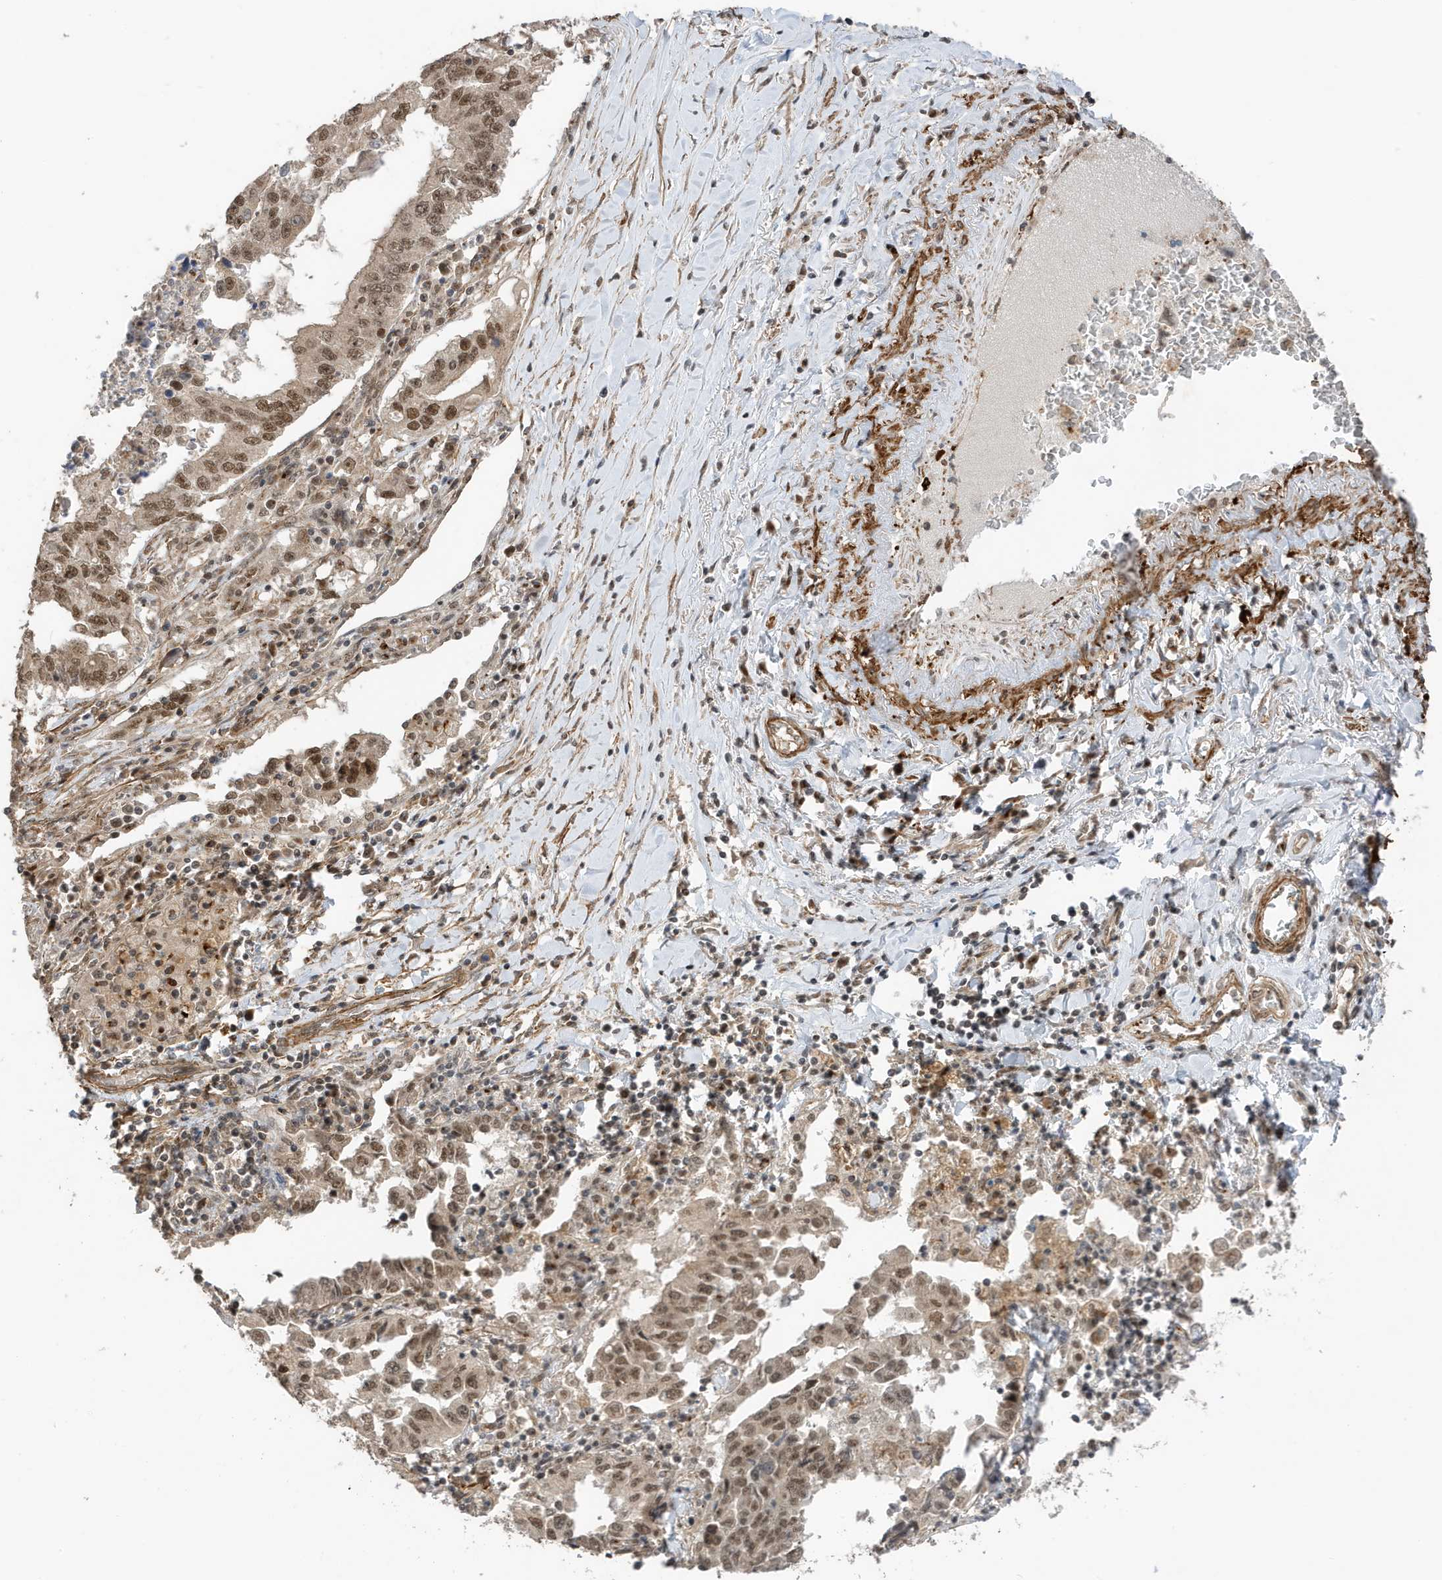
{"staining": {"intensity": "moderate", "quantity": ">75%", "location": "nuclear"}, "tissue": "lung cancer", "cell_type": "Tumor cells", "image_type": "cancer", "snomed": [{"axis": "morphology", "description": "Adenocarcinoma, NOS"}, {"axis": "topography", "description": "Lung"}], "caption": "DAB (3,3'-diaminobenzidine) immunohistochemical staining of adenocarcinoma (lung) reveals moderate nuclear protein positivity in approximately >75% of tumor cells.", "gene": "MAST3", "patient": {"sex": "female", "age": 51}}